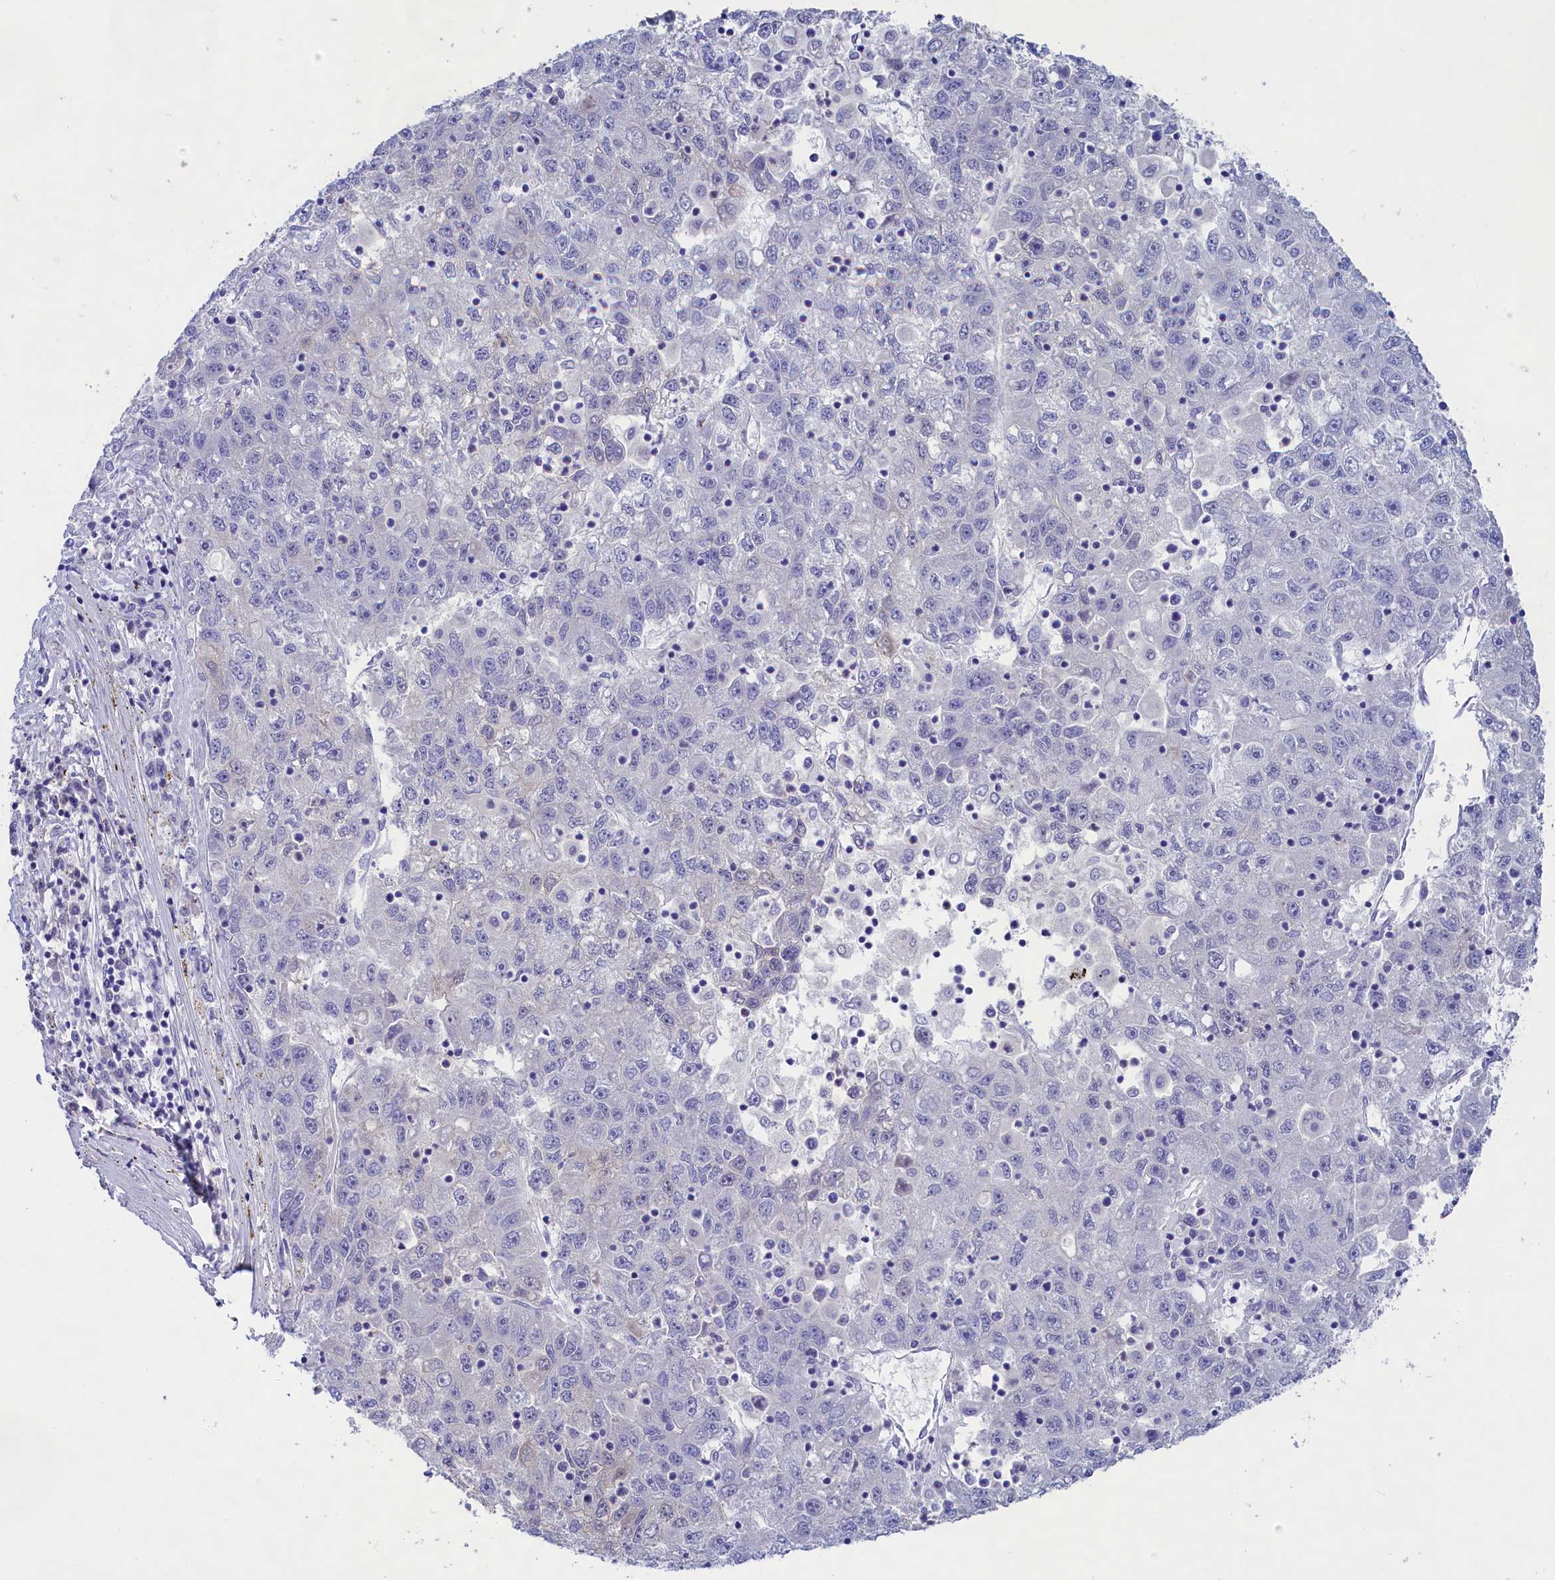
{"staining": {"intensity": "negative", "quantity": "none", "location": "none"}, "tissue": "liver cancer", "cell_type": "Tumor cells", "image_type": "cancer", "snomed": [{"axis": "morphology", "description": "Carcinoma, Hepatocellular, NOS"}, {"axis": "topography", "description": "Liver"}], "caption": "IHC photomicrograph of human liver cancer (hepatocellular carcinoma) stained for a protein (brown), which reveals no positivity in tumor cells.", "gene": "SULT2A1", "patient": {"sex": "male", "age": 49}}